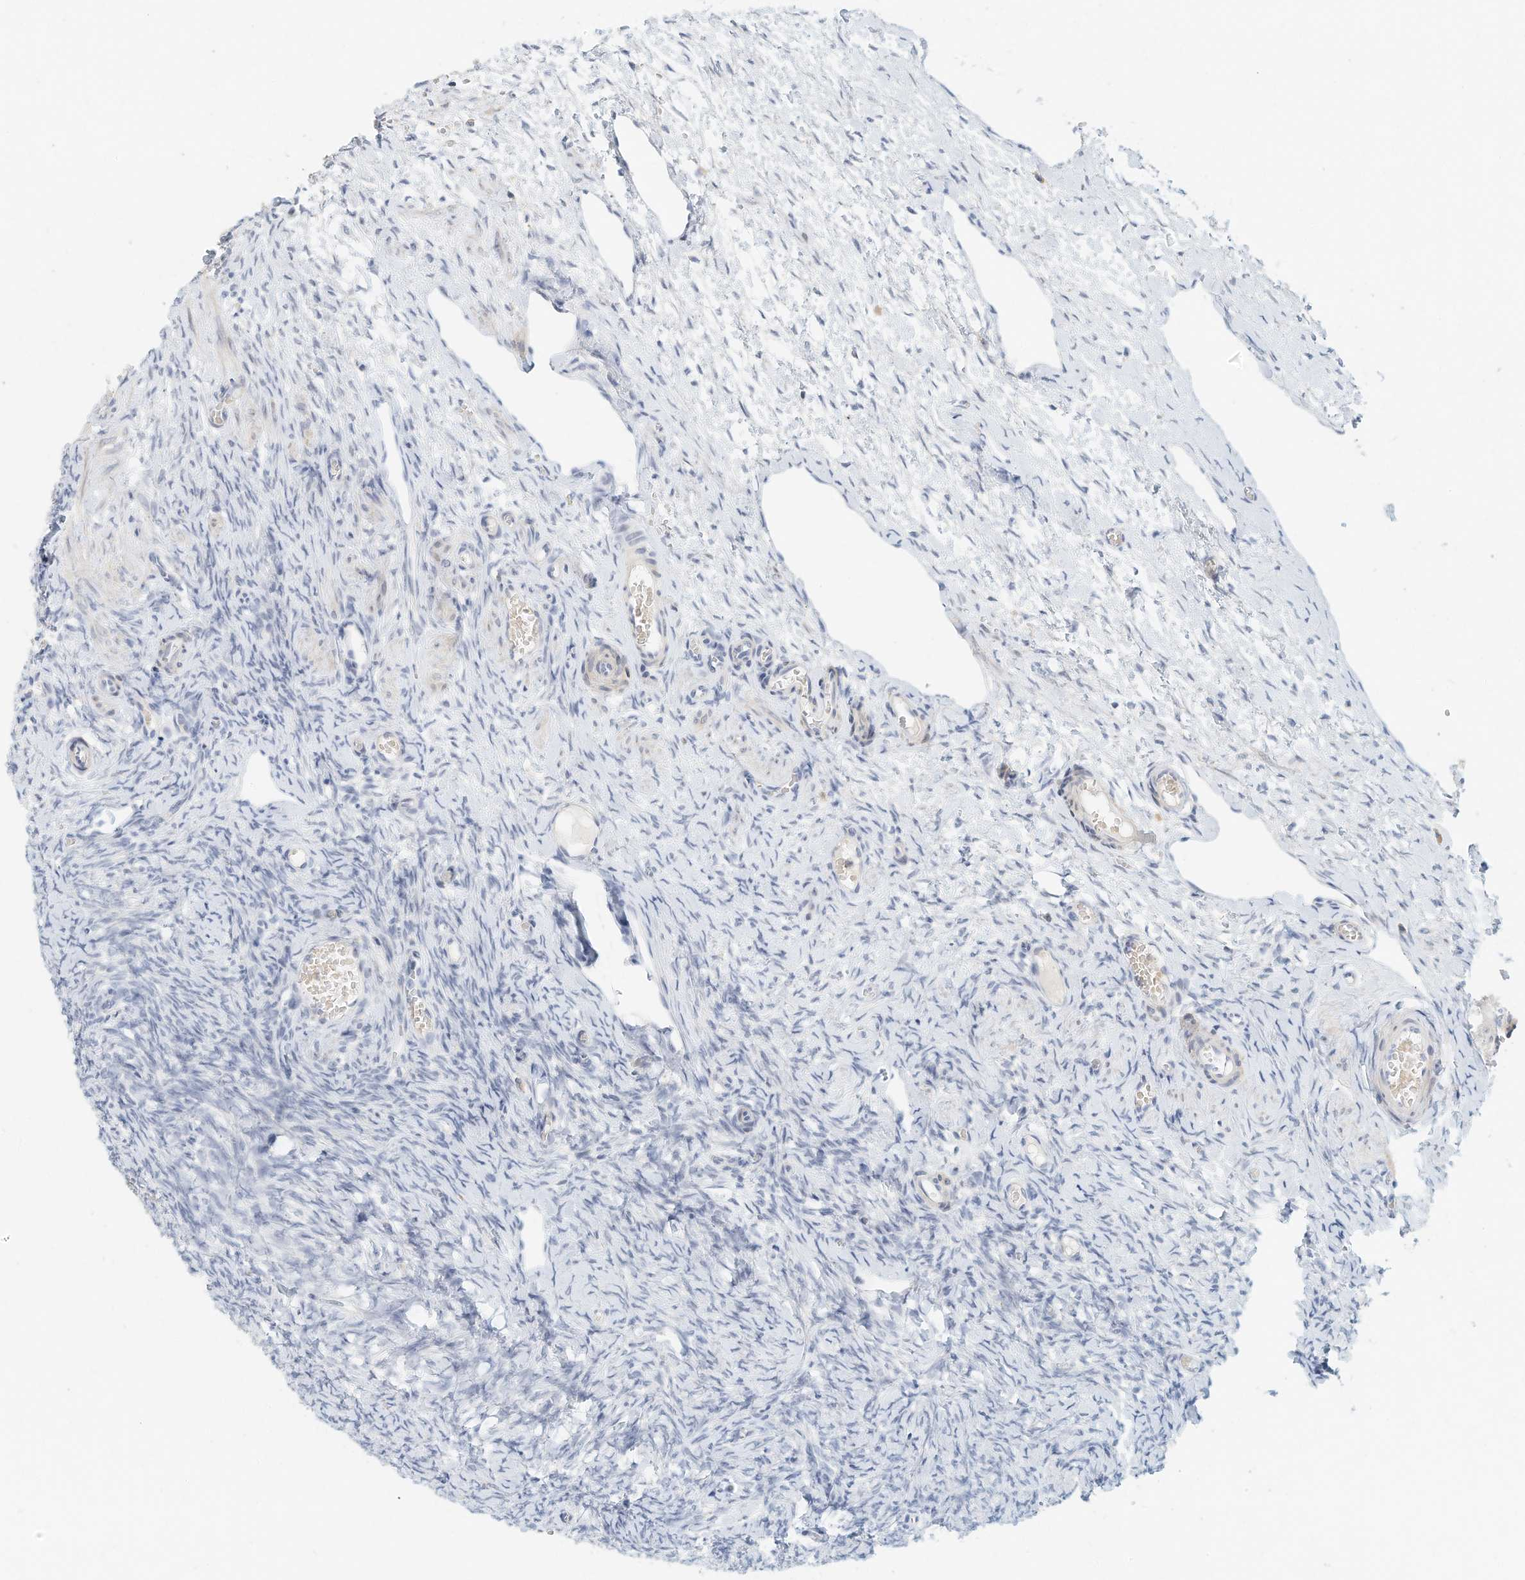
{"staining": {"intensity": "negative", "quantity": "none", "location": "none"}, "tissue": "ovary", "cell_type": "Ovarian stroma cells", "image_type": "normal", "snomed": [{"axis": "morphology", "description": "Adenocarcinoma, NOS"}, {"axis": "topography", "description": "Endometrium"}], "caption": "Immunohistochemical staining of unremarkable ovary displays no significant expression in ovarian stroma cells.", "gene": "MICAL1", "patient": {"sex": "female", "age": 32}}